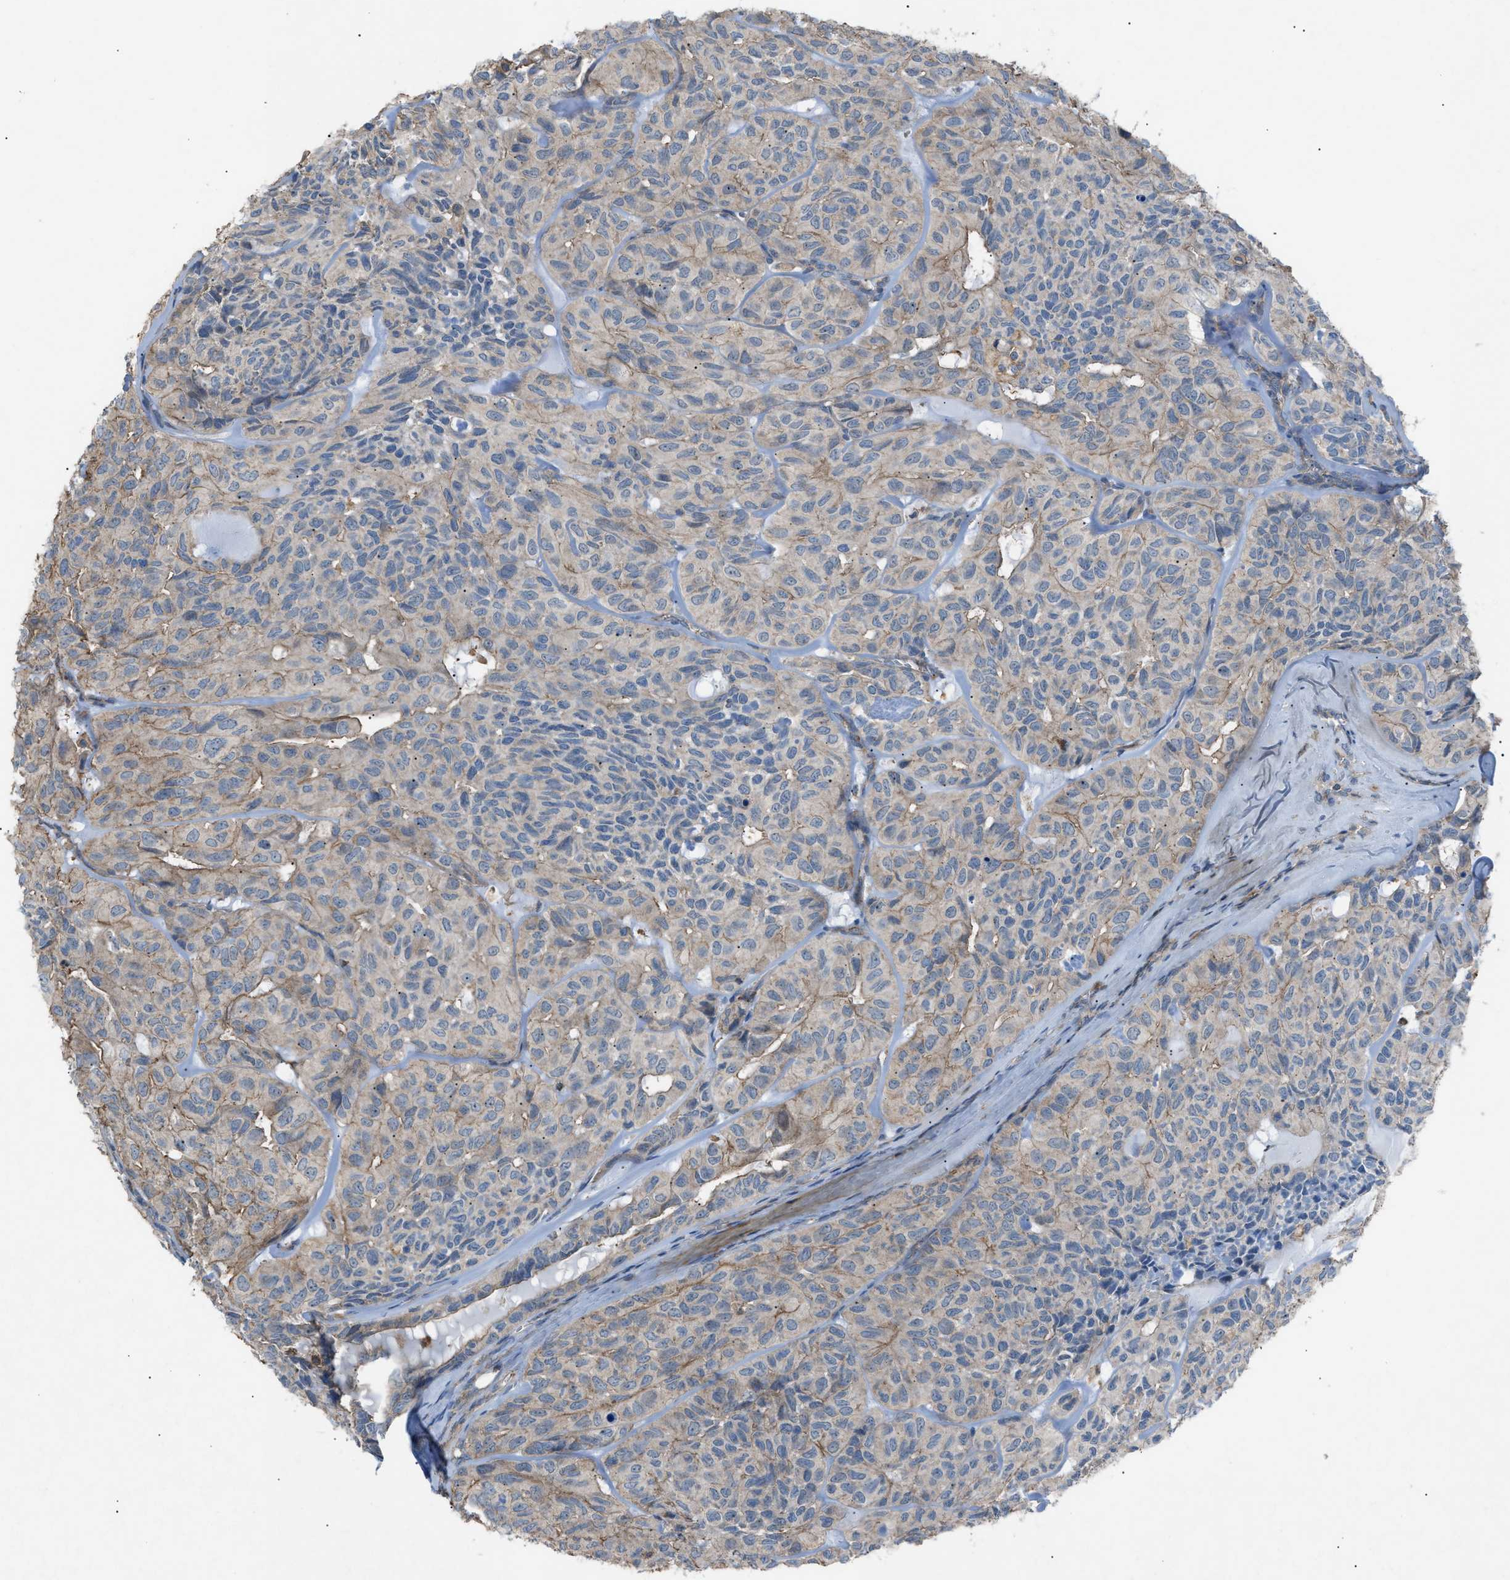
{"staining": {"intensity": "weak", "quantity": ">75%", "location": "cytoplasmic/membranous"}, "tissue": "head and neck cancer", "cell_type": "Tumor cells", "image_type": "cancer", "snomed": [{"axis": "morphology", "description": "Adenocarcinoma, NOS"}, {"axis": "topography", "description": "Salivary gland, NOS"}, {"axis": "topography", "description": "Head-Neck"}], "caption": "About >75% of tumor cells in head and neck adenocarcinoma reveal weak cytoplasmic/membranous protein positivity as visualized by brown immunohistochemical staining.", "gene": "NCK2", "patient": {"sex": "female", "age": 76}}